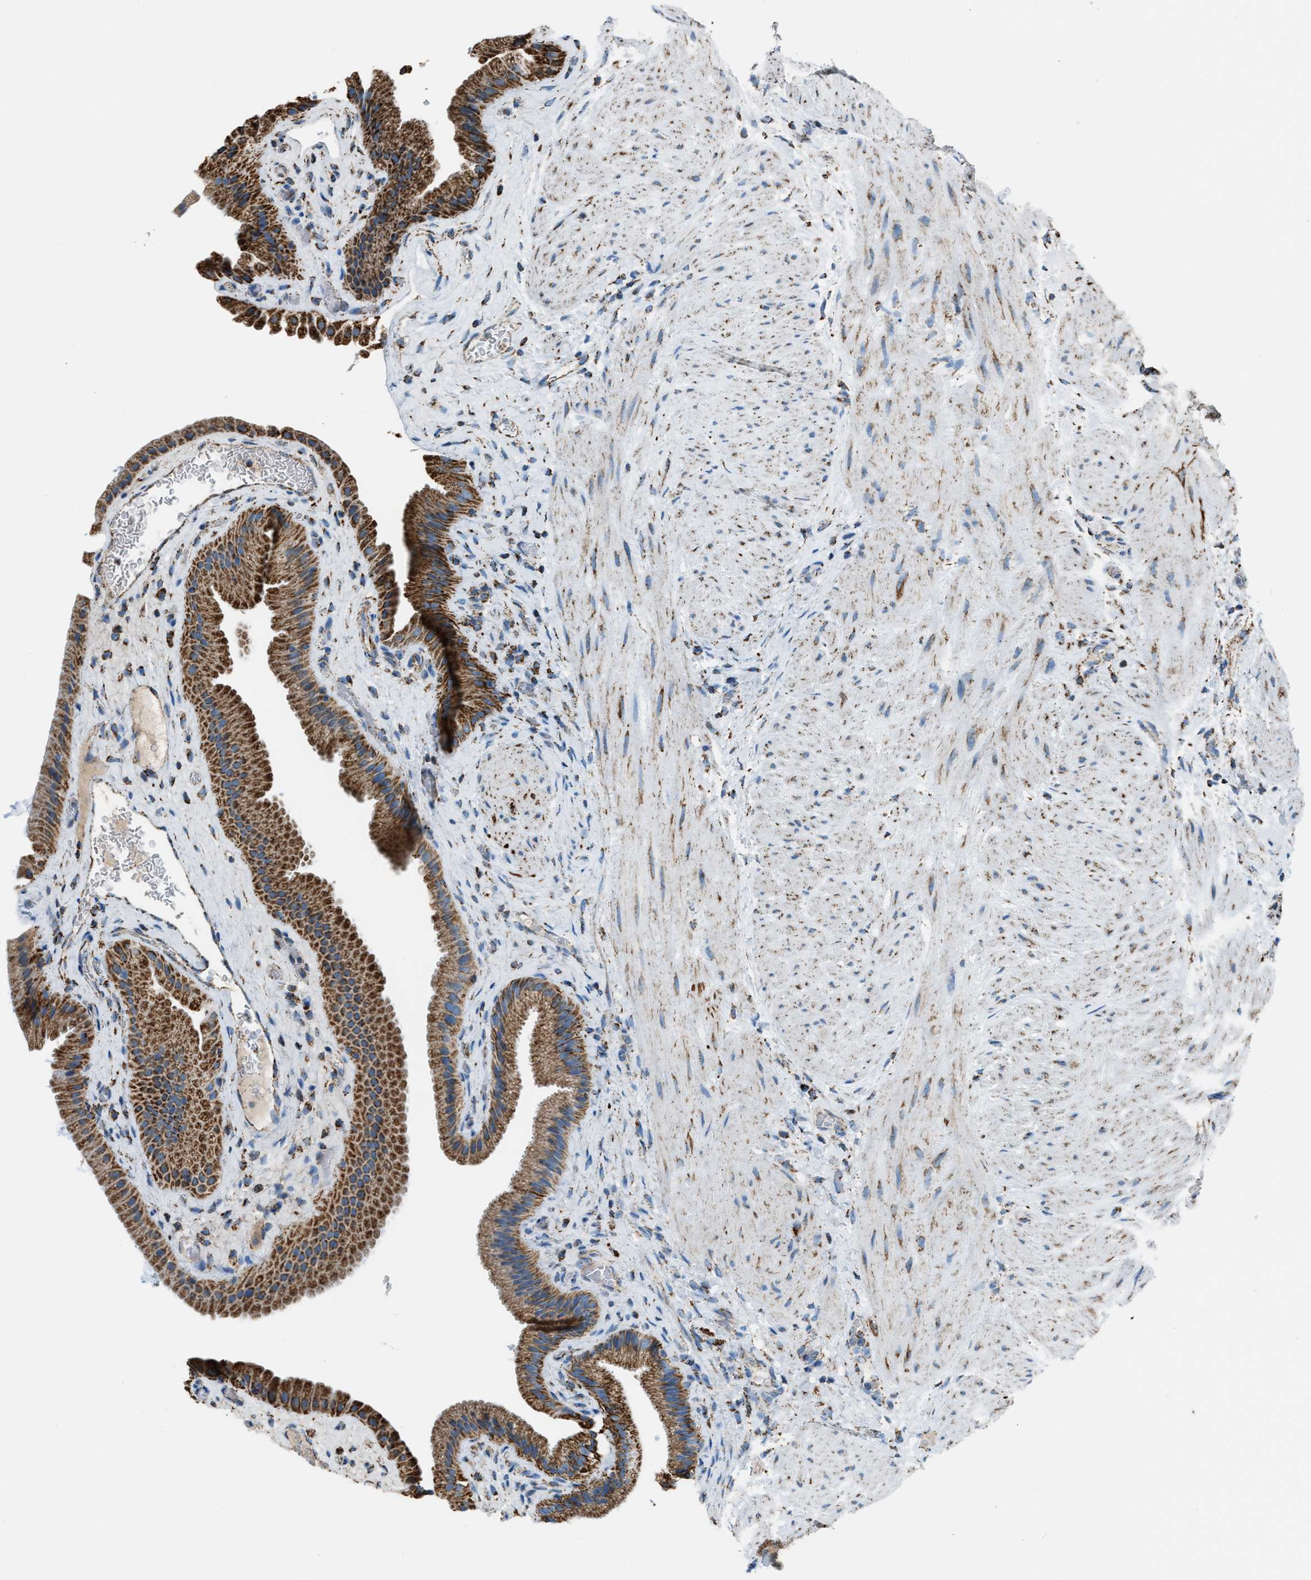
{"staining": {"intensity": "strong", "quantity": ">75%", "location": "cytoplasmic/membranous"}, "tissue": "gallbladder", "cell_type": "Glandular cells", "image_type": "normal", "snomed": [{"axis": "morphology", "description": "Normal tissue, NOS"}, {"axis": "topography", "description": "Gallbladder"}], "caption": "Immunohistochemistry (IHC) micrograph of unremarkable human gallbladder stained for a protein (brown), which demonstrates high levels of strong cytoplasmic/membranous staining in about >75% of glandular cells.", "gene": "MDH2", "patient": {"sex": "male", "age": 49}}